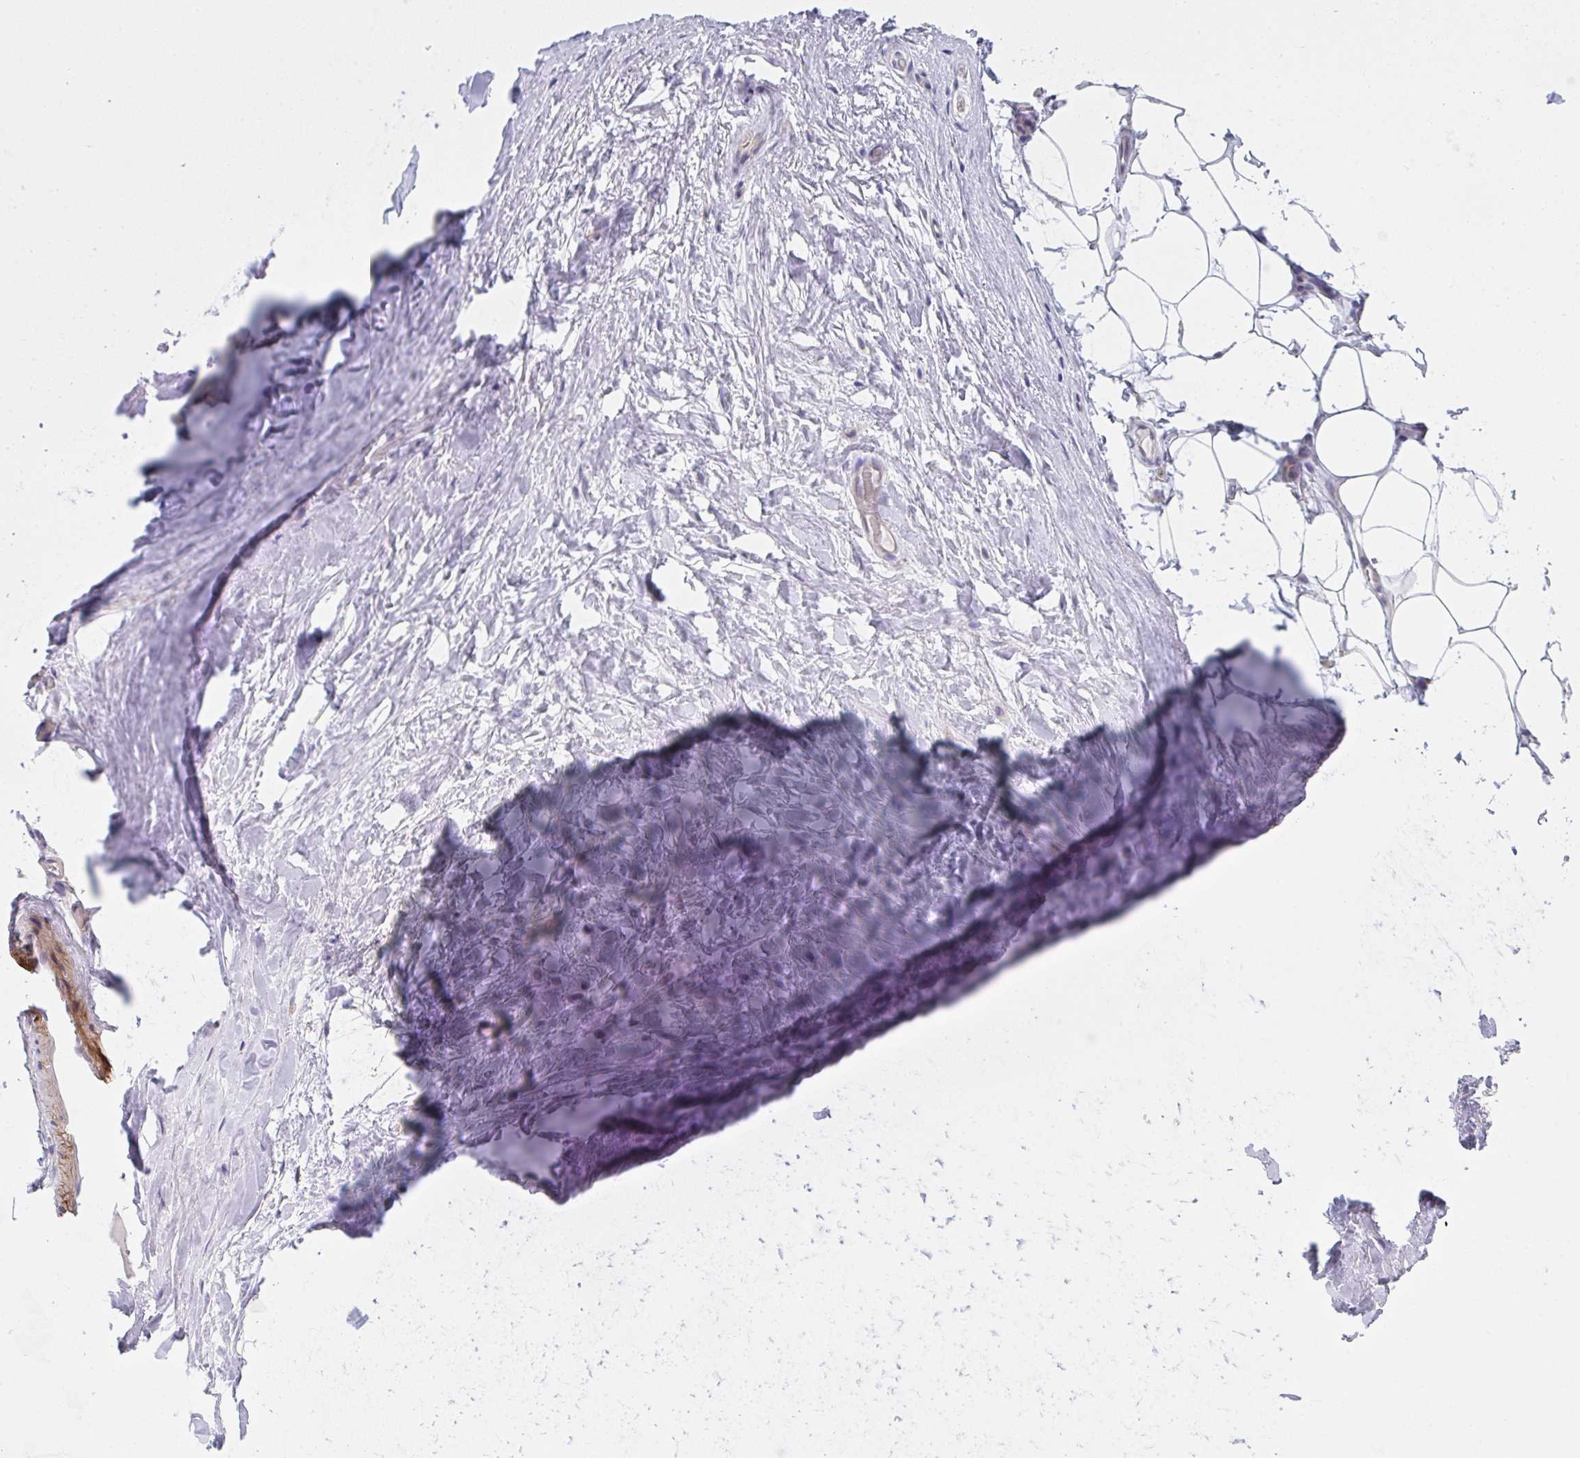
{"staining": {"intensity": "negative", "quantity": "none", "location": "none"}, "tissue": "adipose tissue", "cell_type": "Adipocytes", "image_type": "normal", "snomed": [{"axis": "morphology", "description": "Normal tissue, NOS"}, {"axis": "topography", "description": "Lymph node"}, {"axis": "topography", "description": "Cartilage tissue"}, {"axis": "topography", "description": "Nasopharynx"}], "caption": "This is an immunohistochemistry histopathology image of benign human adipose tissue. There is no staining in adipocytes.", "gene": "VWDE", "patient": {"sex": "male", "age": 63}}